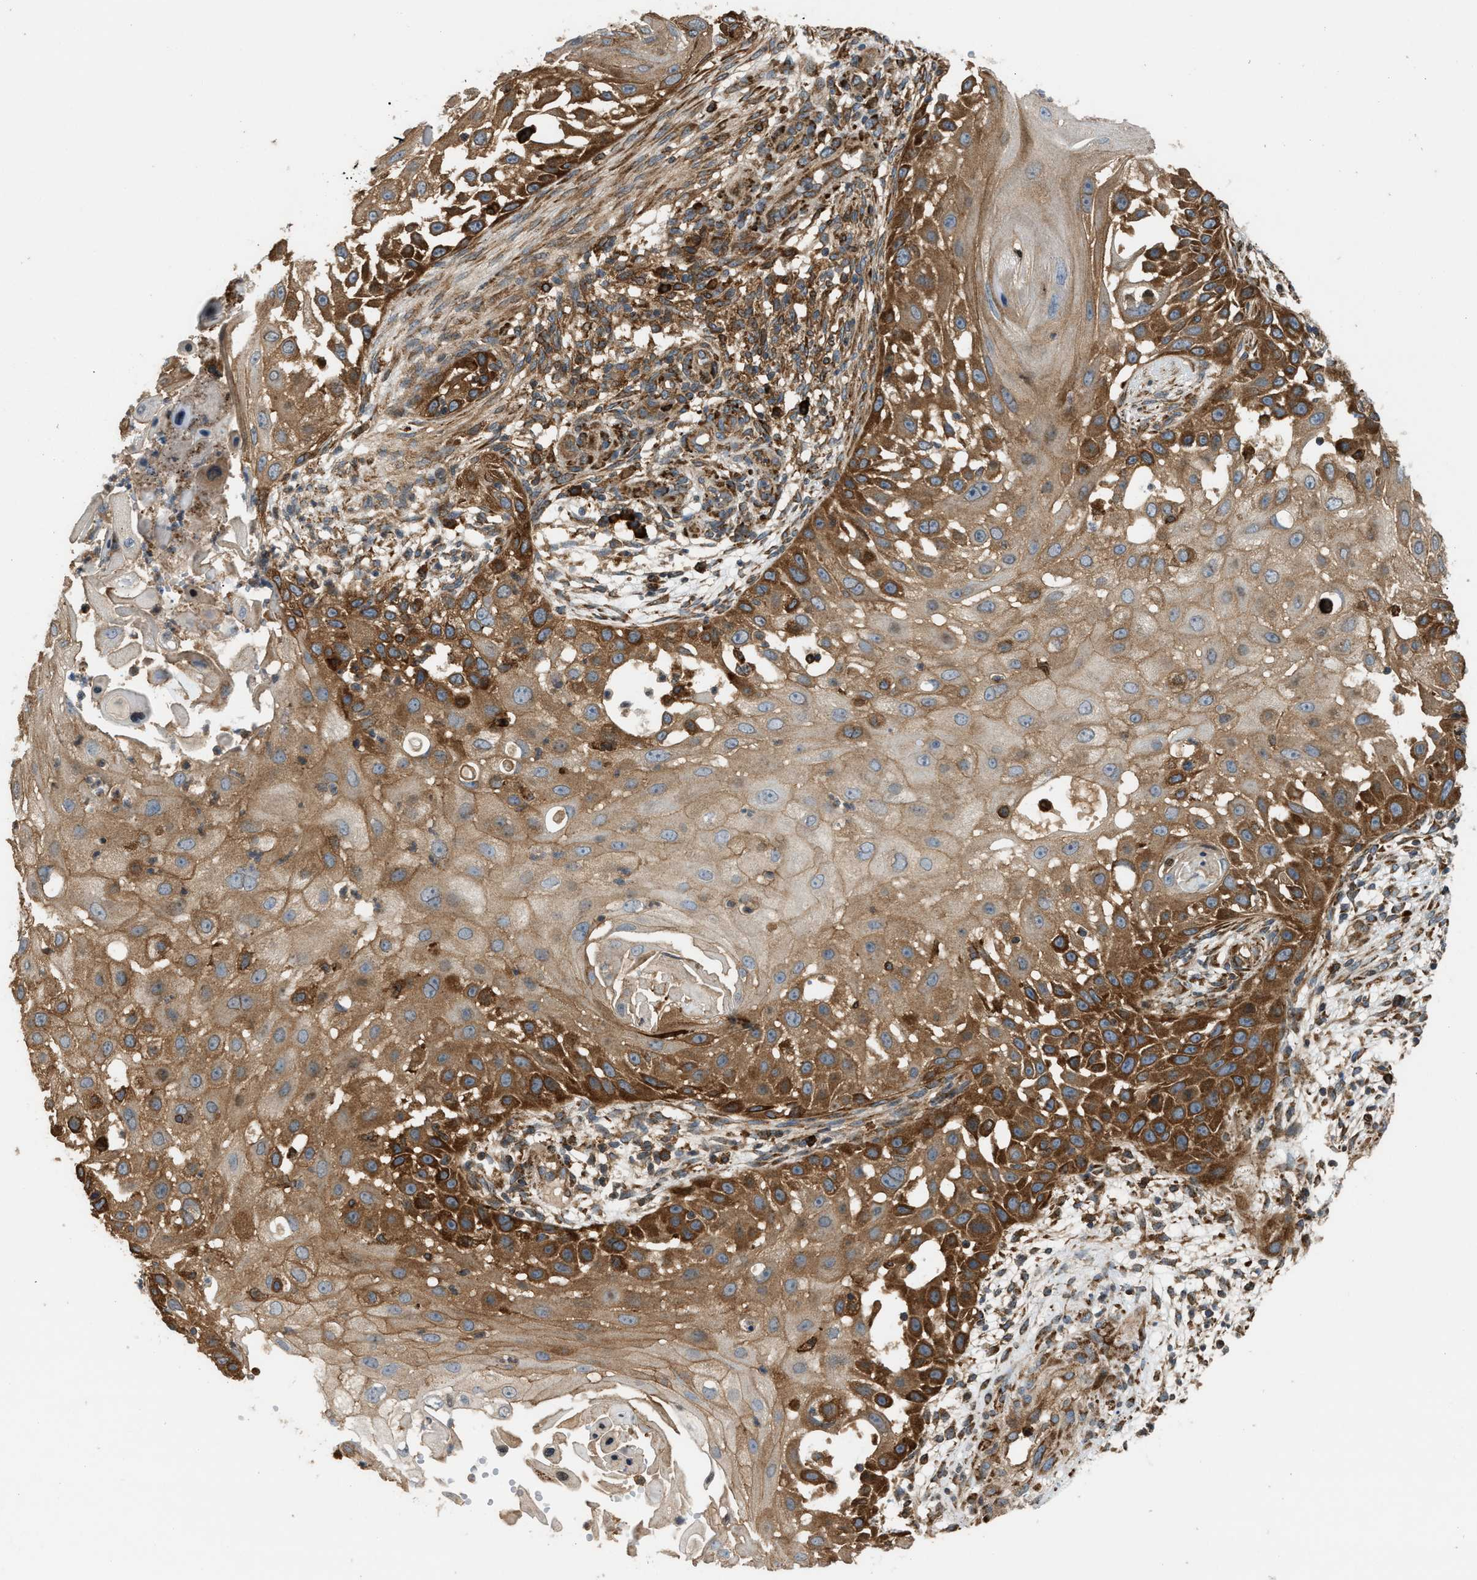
{"staining": {"intensity": "strong", "quantity": ">75%", "location": "cytoplasmic/membranous"}, "tissue": "skin cancer", "cell_type": "Tumor cells", "image_type": "cancer", "snomed": [{"axis": "morphology", "description": "Squamous cell carcinoma, NOS"}, {"axis": "topography", "description": "Skin"}], "caption": "This image reveals skin cancer stained with immunohistochemistry to label a protein in brown. The cytoplasmic/membranous of tumor cells show strong positivity for the protein. Nuclei are counter-stained blue.", "gene": "BAIAP2L1", "patient": {"sex": "female", "age": 44}}